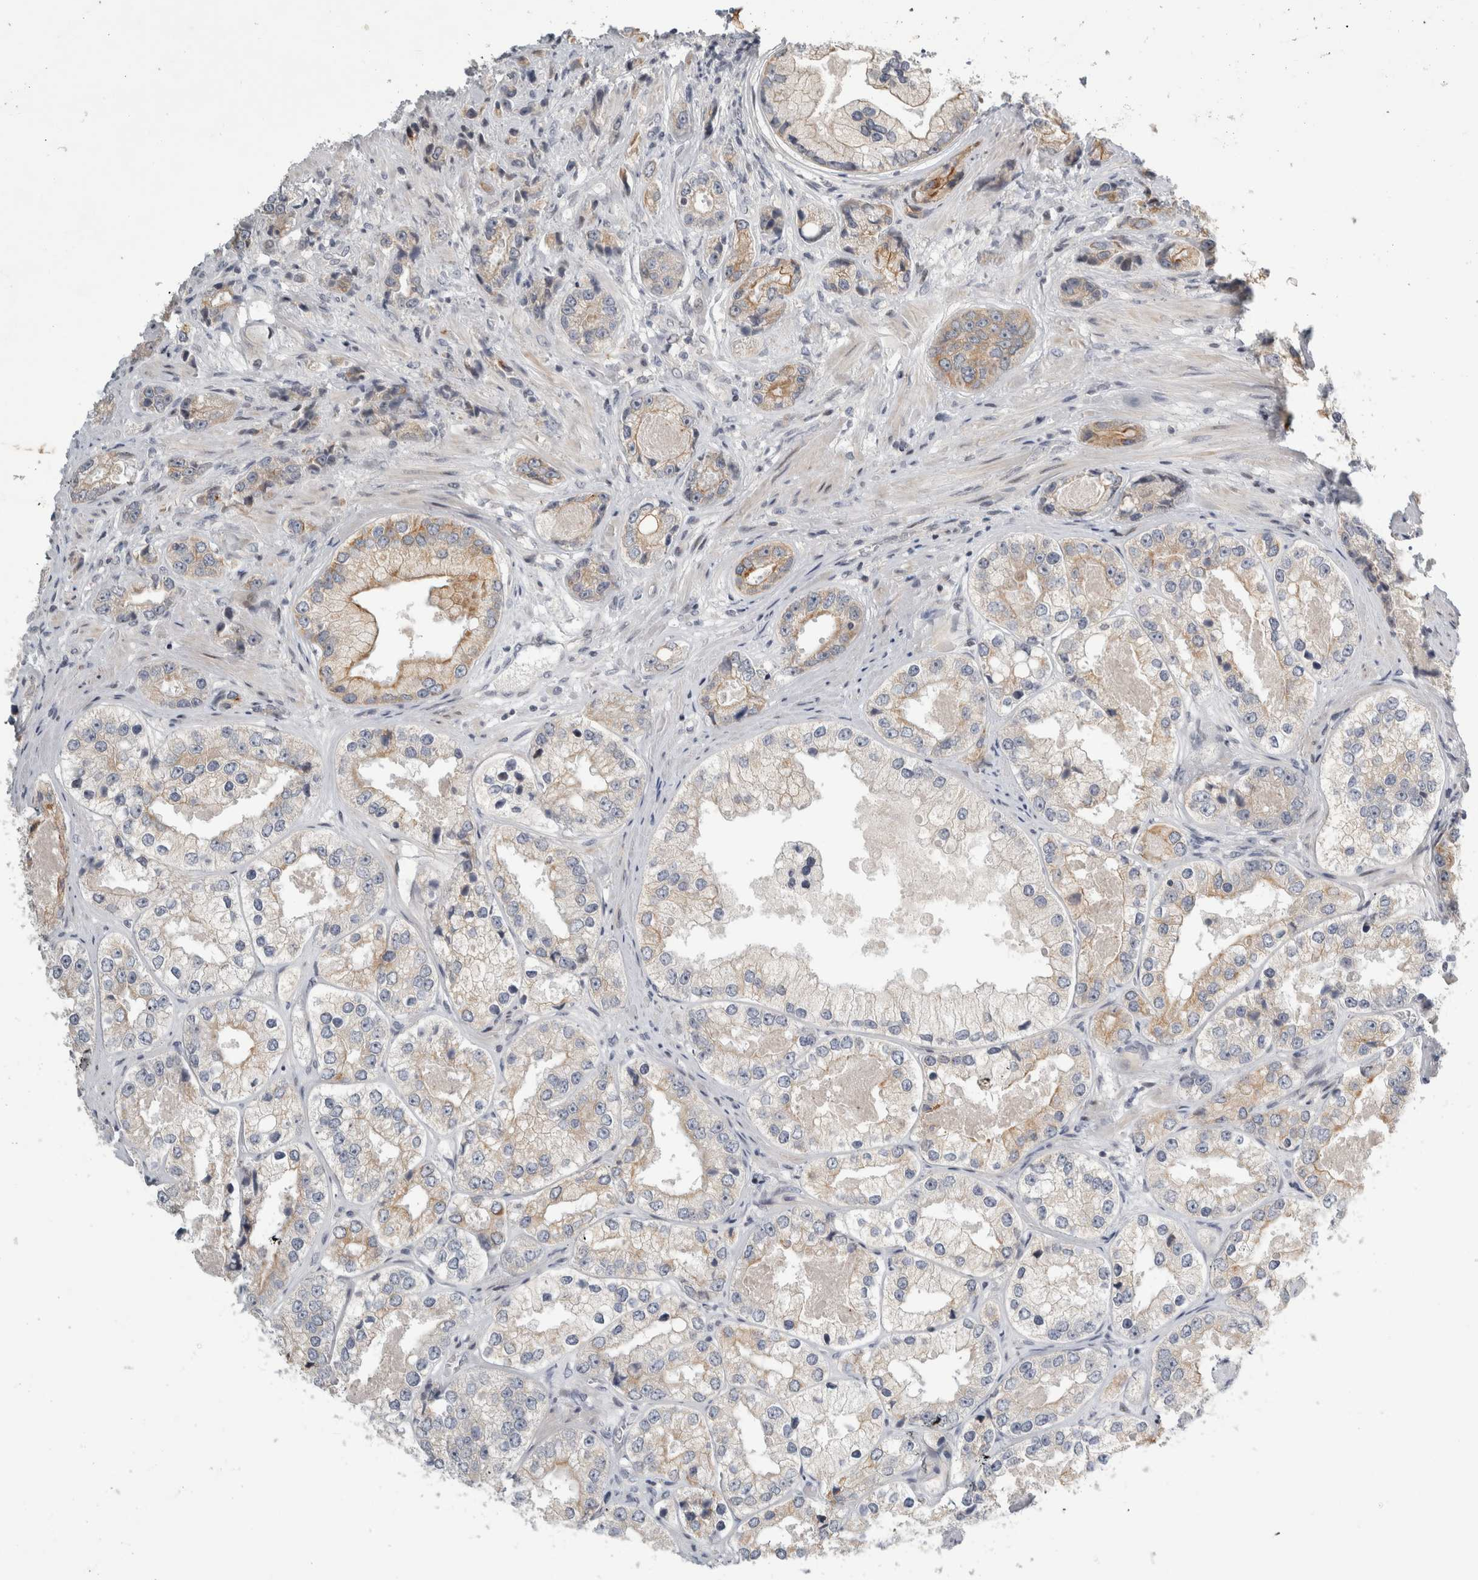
{"staining": {"intensity": "moderate", "quantity": "25%-75%", "location": "cytoplasmic/membranous"}, "tissue": "prostate cancer", "cell_type": "Tumor cells", "image_type": "cancer", "snomed": [{"axis": "morphology", "description": "Adenocarcinoma, High grade"}, {"axis": "topography", "description": "Prostate"}], "caption": "A medium amount of moderate cytoplasmic/membranous expression is present in about 25%-75% of tumor cells in high-grade adenocarcinoma (prostate) tissue. The staining was performed using DAB (3,3'-diaminobenzidine) to visualize the protein expression in brown, while the nuclei were stained in blue with hematoxylin (Magnification: 20x).", "gene": "UTP25", "patient": {"sex": "male", "age": 61}}